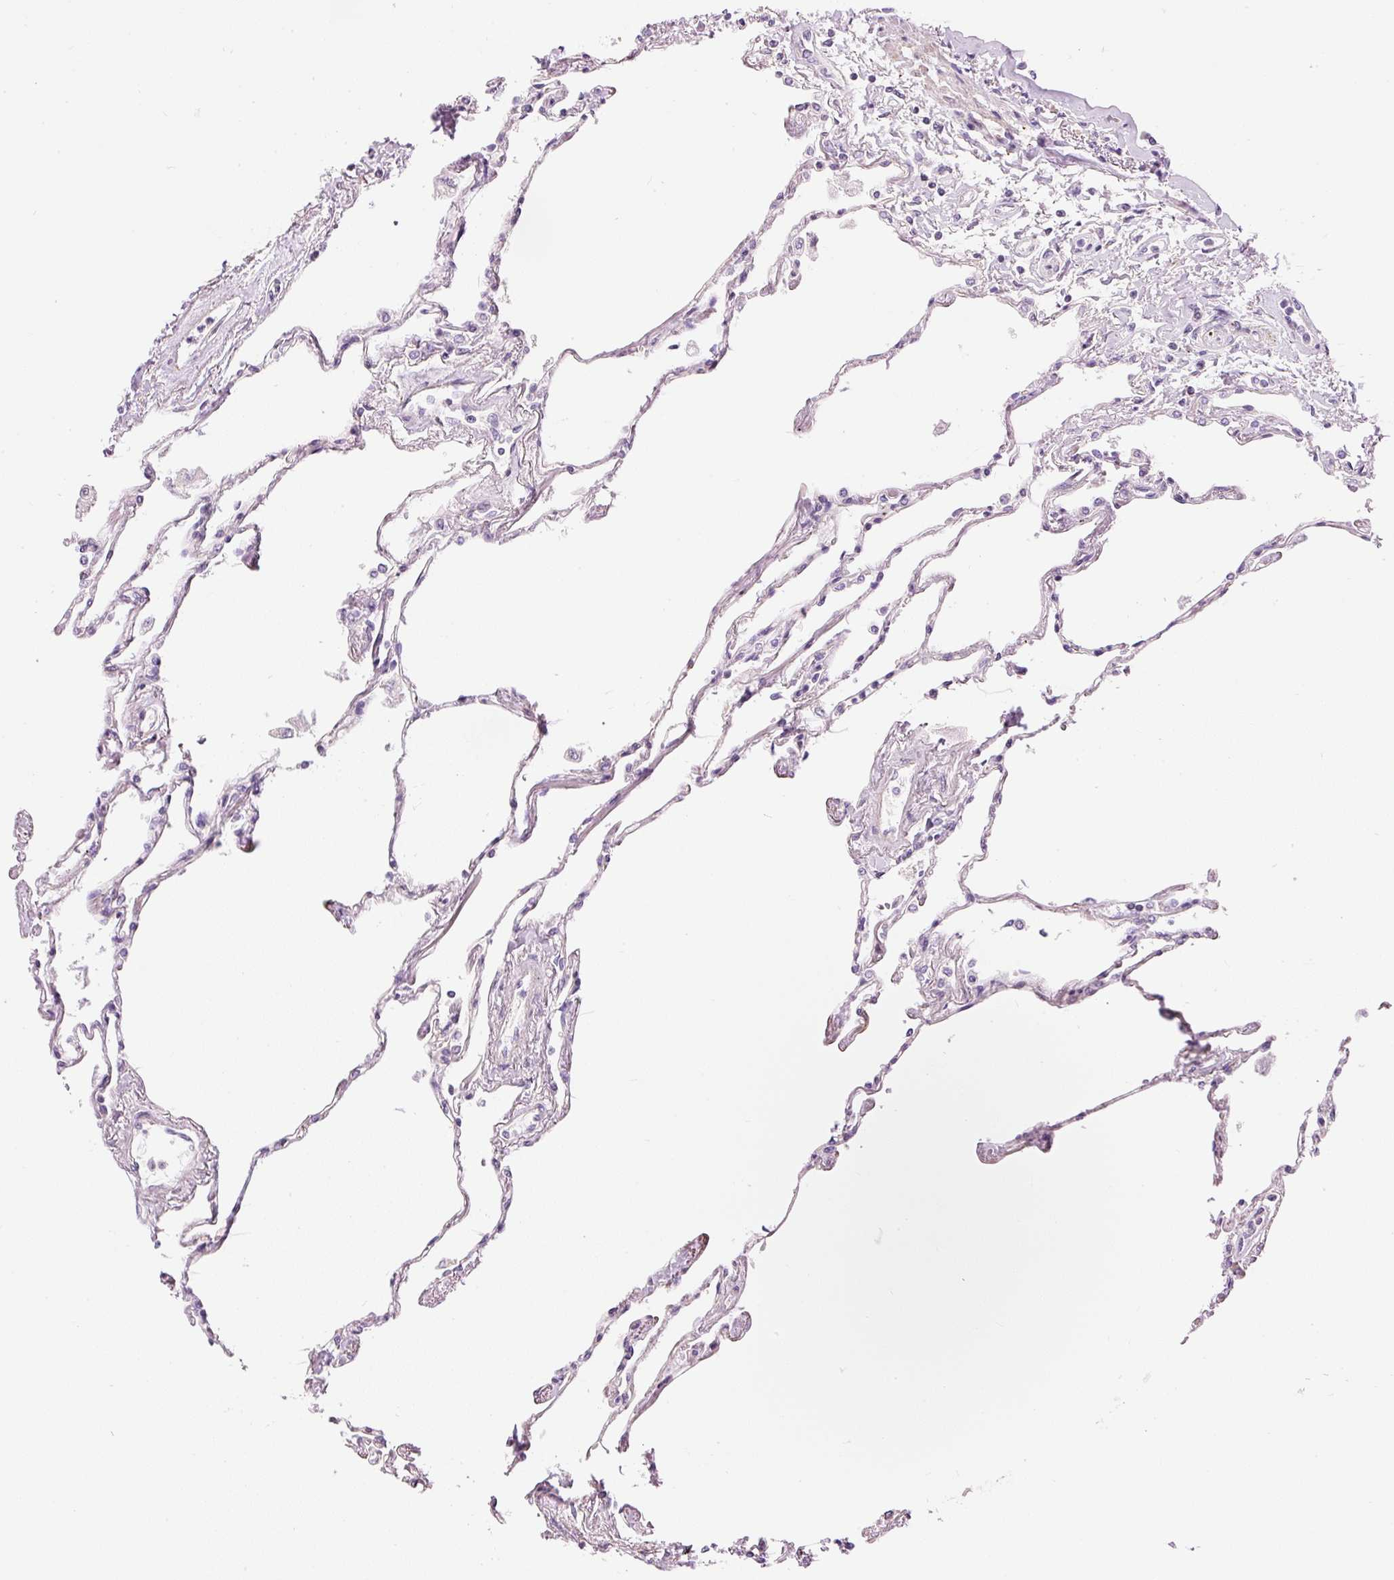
{"staining": {"intensity": "weak", "quantity": "<25%", "location": "cytoplasmic/membranous"}, "tissue": "lung", "cell_type": "Alveolar cells", "image_type": "normal", "snomed": [{"axis": "morphology", "description": "Normal tissue, NOS"}, {"axis": "topography", "description": "Lung"}], "caption": "DAB immunohistochemical staining of unremarkable lung exhibits no significant positivity in alveolar cells. (Stains: DAB immunohistochemistry with hematoxylin counter stain, Microscopy: brightfield microscopy at high magnification).", "gene": "DOK6", "patient": {"sex": "female", "age": 67}}